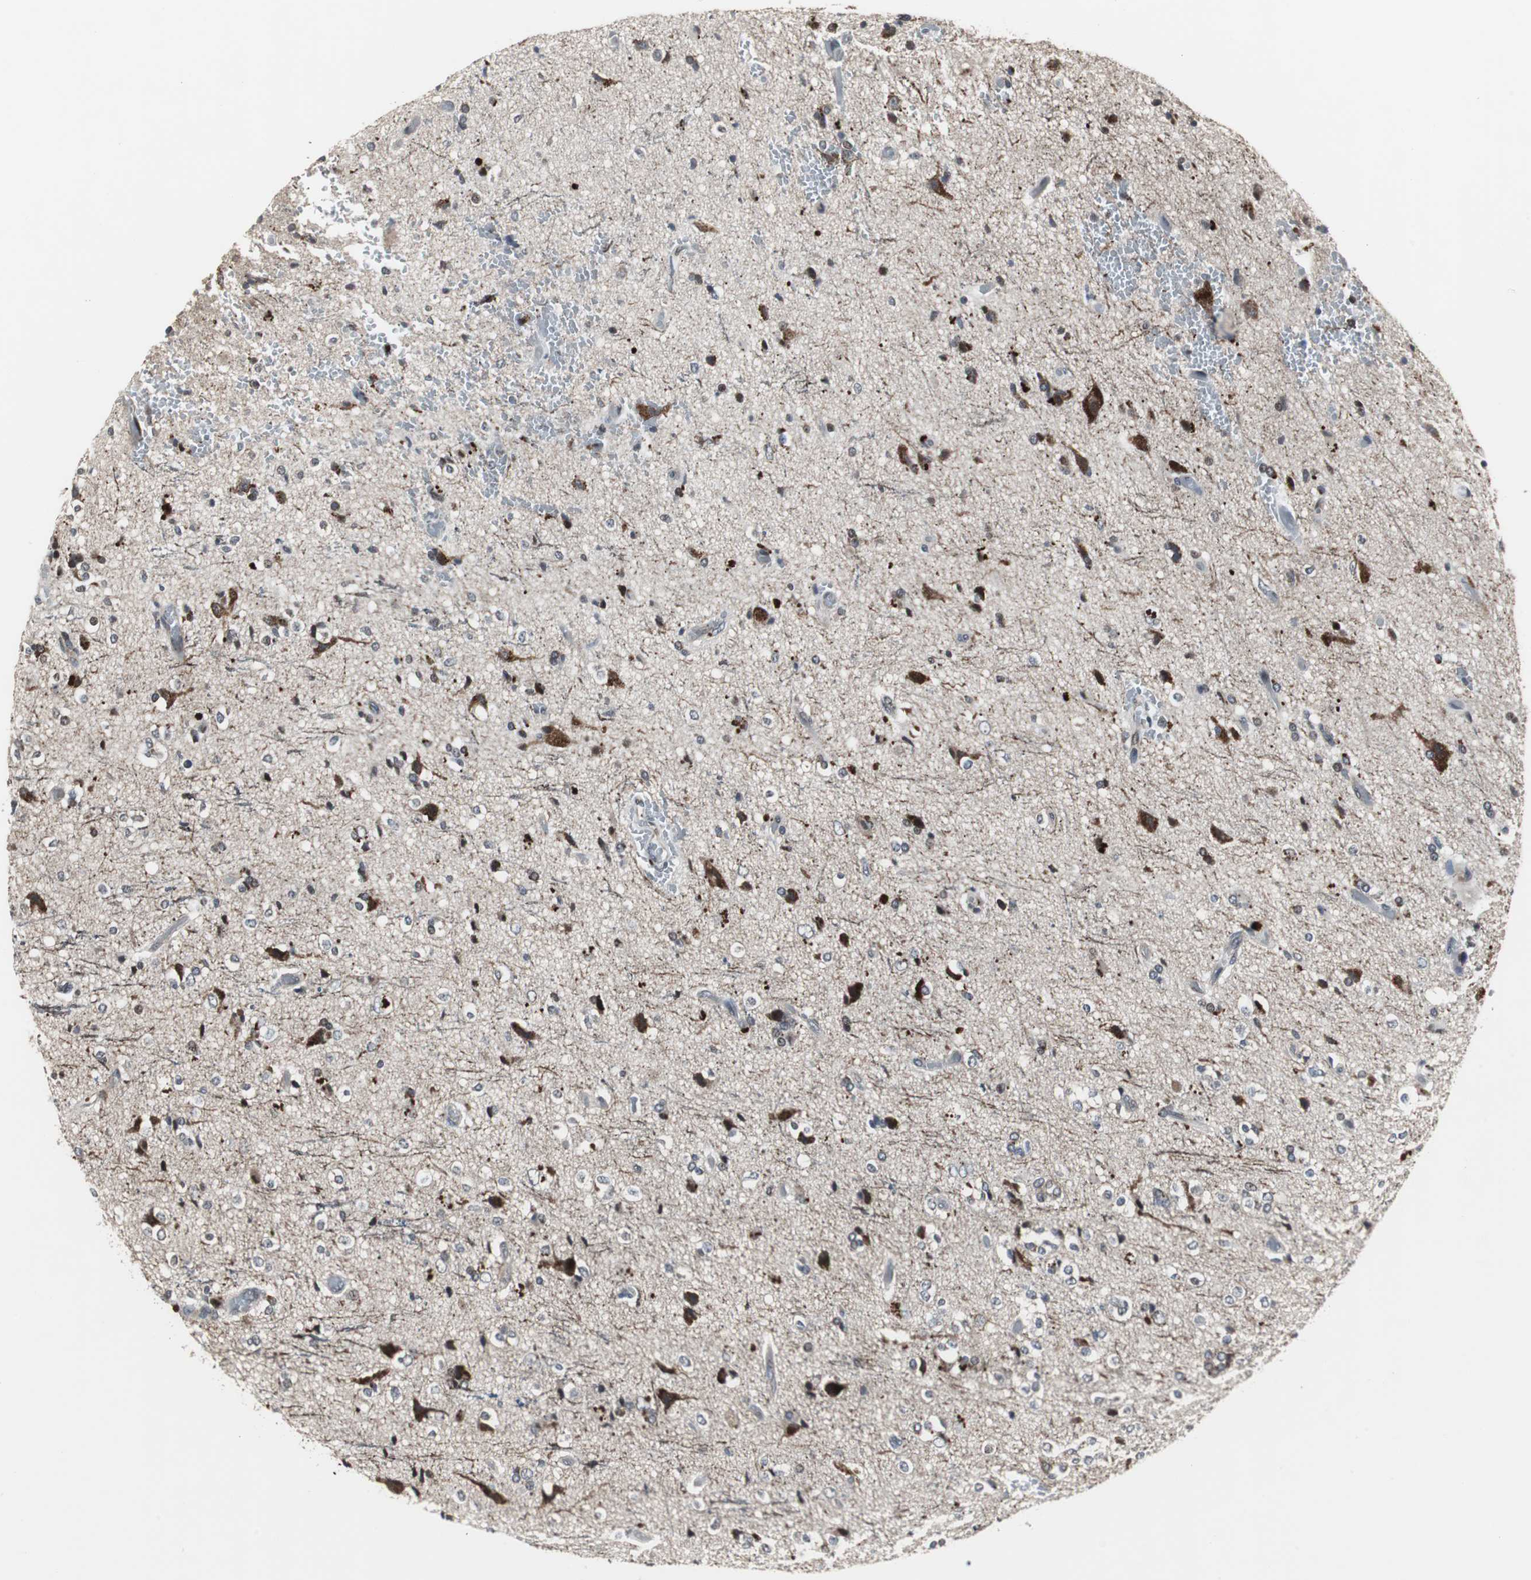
{"staining": {"intensity": "strong", "quantity": "25%-75%", "location": "cytoplasmic/membranous"}, "tissue": "glioma", "cell_type": "Tumor cells", "image_type": "cancer", "snomed": [{"axis": "morphology", "description": "Glioma, malignant, High grade"}, {"axis": "topography", "description": "Brain"}], "caption": "The immunohistochemical stain labels strong cytoplasmic/membranous positivity in tumor cells of high-grade glioma (malignant) tissue. Nuclei are stained in blue.", "gene": "MRPL40", "patient": {"sex": "male", "age": 47}}